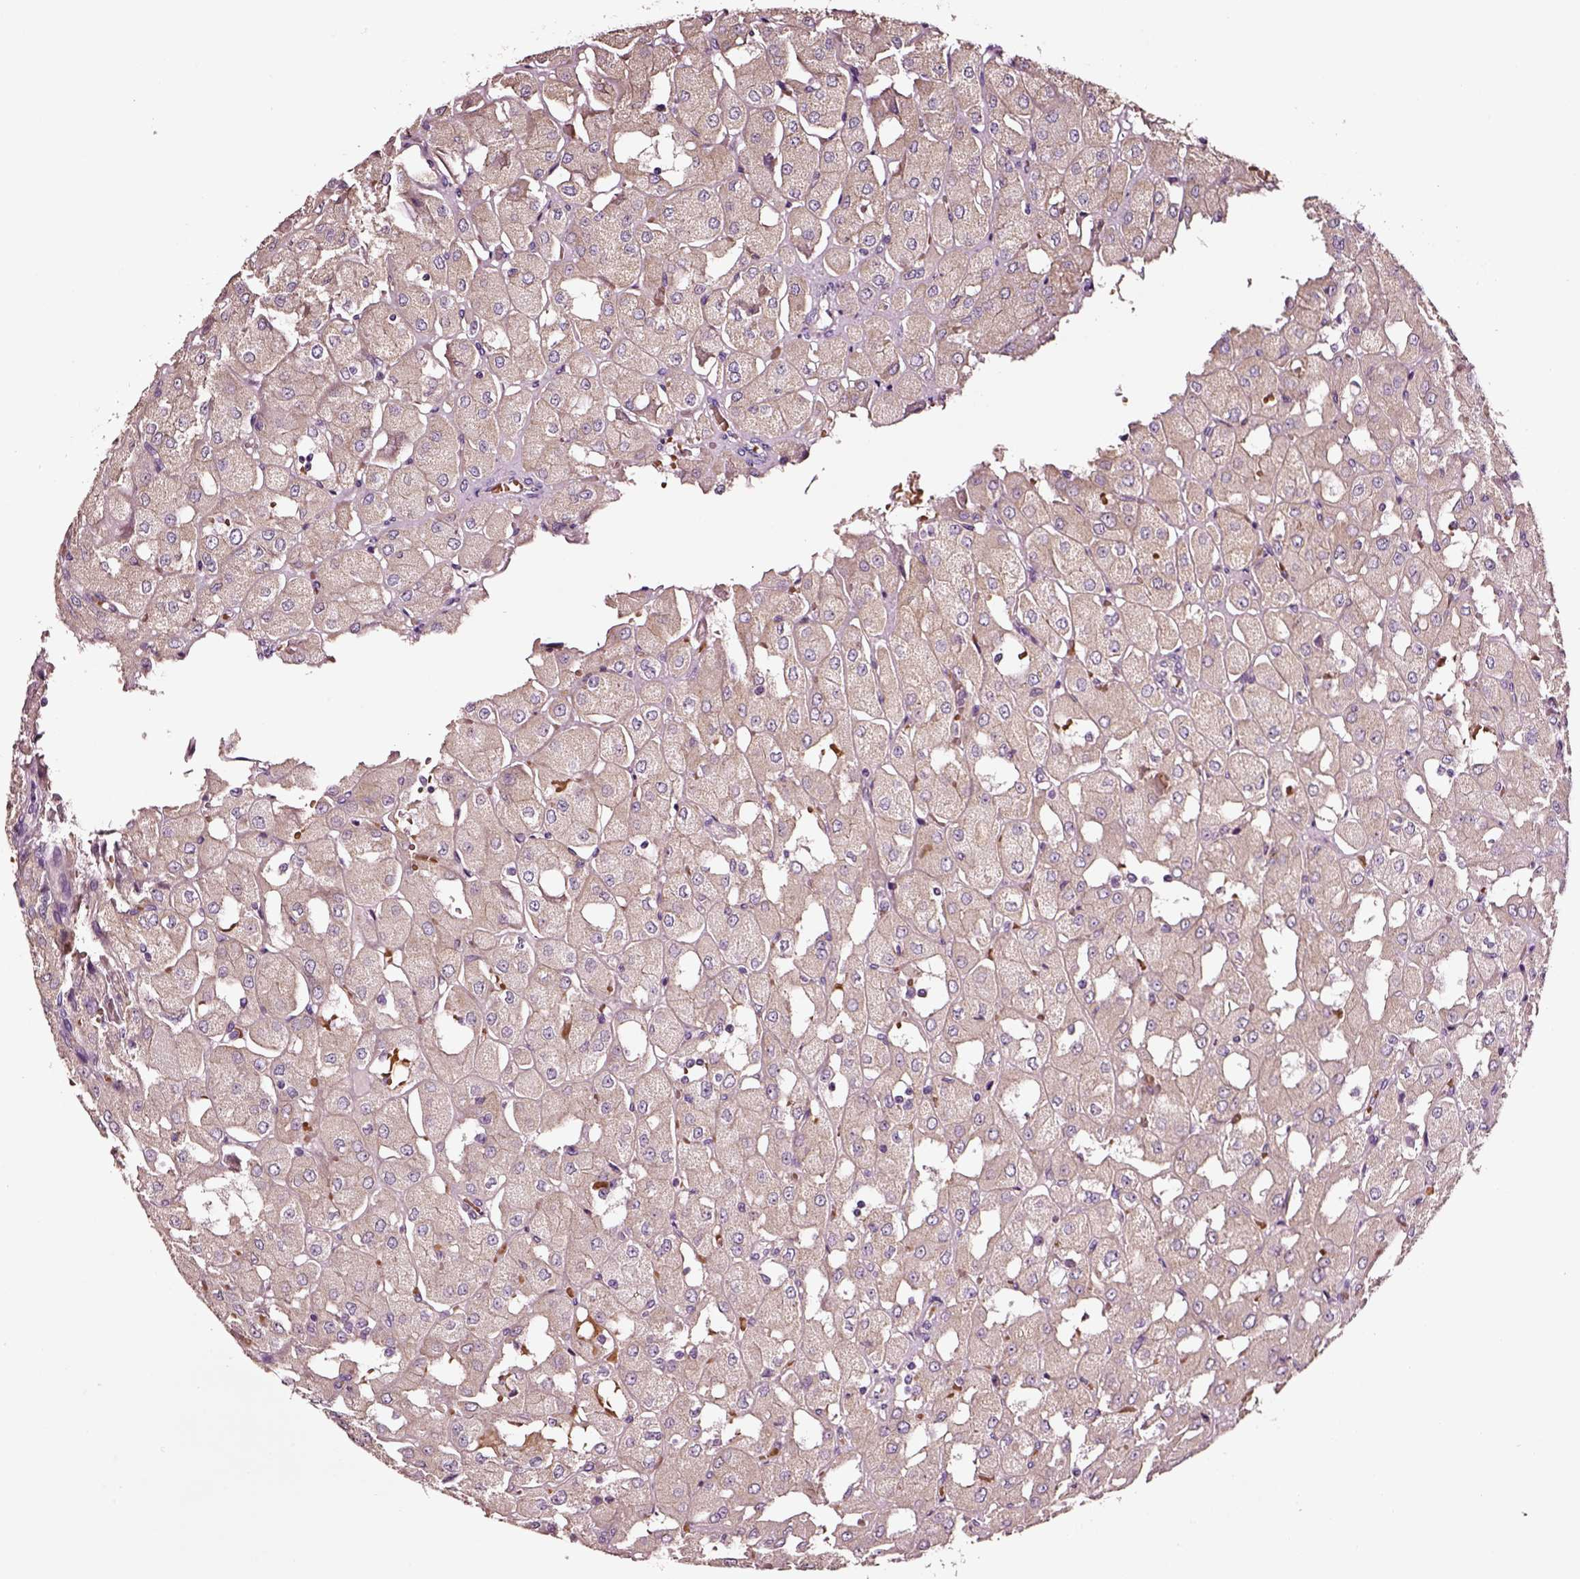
{"staining": {"intensity": "negative", "quantity": "none", "location": "none"}, "tissue": "renal cancer", "cell_type": "Tumor cells", "image_type": "cancer", "snomed": [{"axis": "morphology", "description": "Adenocarcinoma, NOS"}, {"axis": "topography", "description": "Kidney"}], "caption": "Tumor cells are negative for brown protein staining in renal adenocarcinoma.", "gene": "AADAT", "patient": {"sex": "male", "age": 72}}